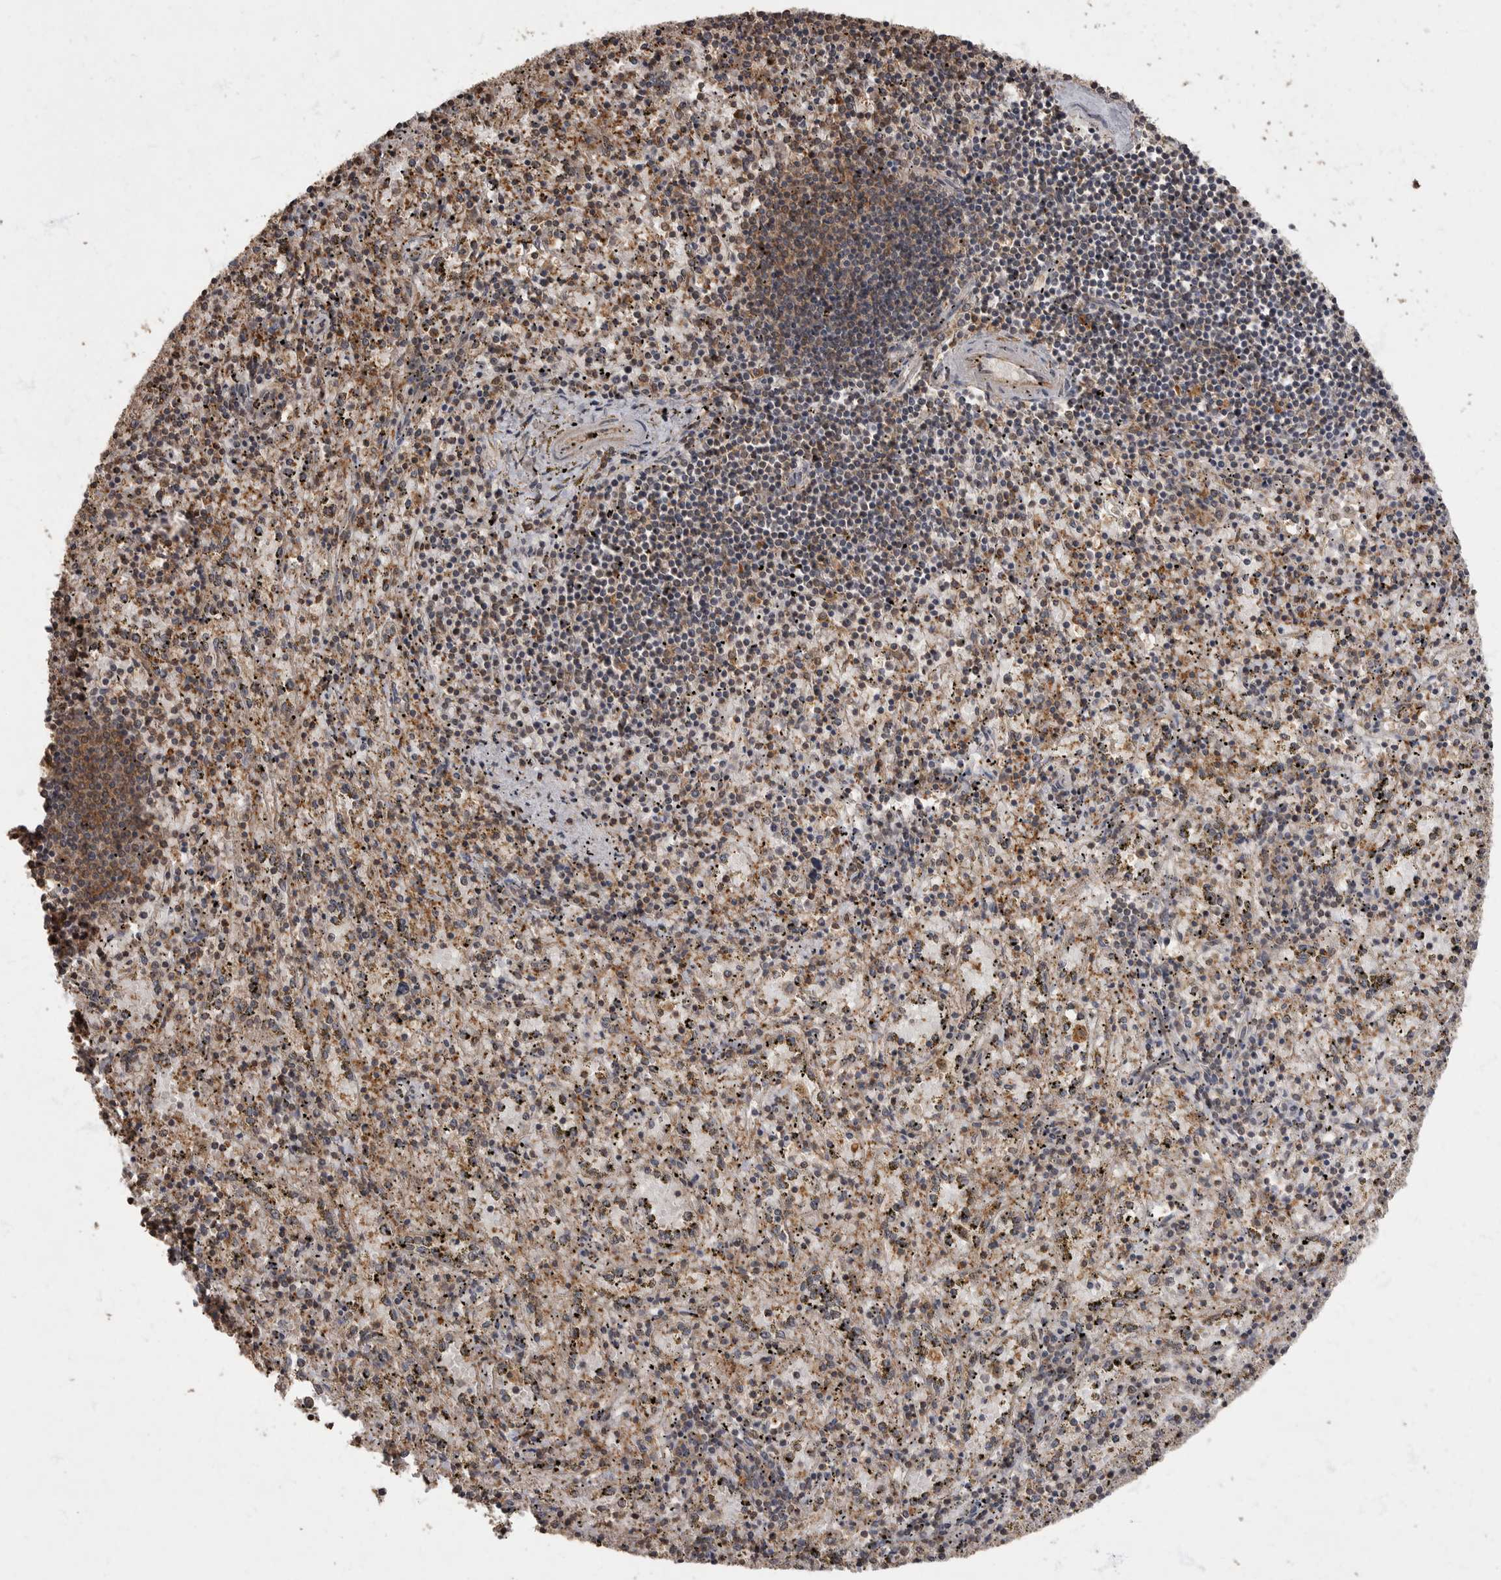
{"staining": {"intensity": "weak", "quantity": ">75%", "location": "cytoplasmic/membranous"}, "tissue": "spleen", "cell_type": "Cells in red pulp", "image_type": "normal", "snomed": [{"axis": "morphology", "description": "Normal tissue, NOS"}, {"axis": "topography", "description": "Spleen"}], "caption": "Immunohistochemistry histopathology image of benign spleen: spleen stained using immunohistochemistry (IHC) reveals low levels of weak protein expression localized specifically in the cytoplasmic/membranous of cells in red pulp, appearing as a cytoplasmic/membranous brown color.", "gene": "MAFG", "patient": {"sex": "male", "age": 11}}